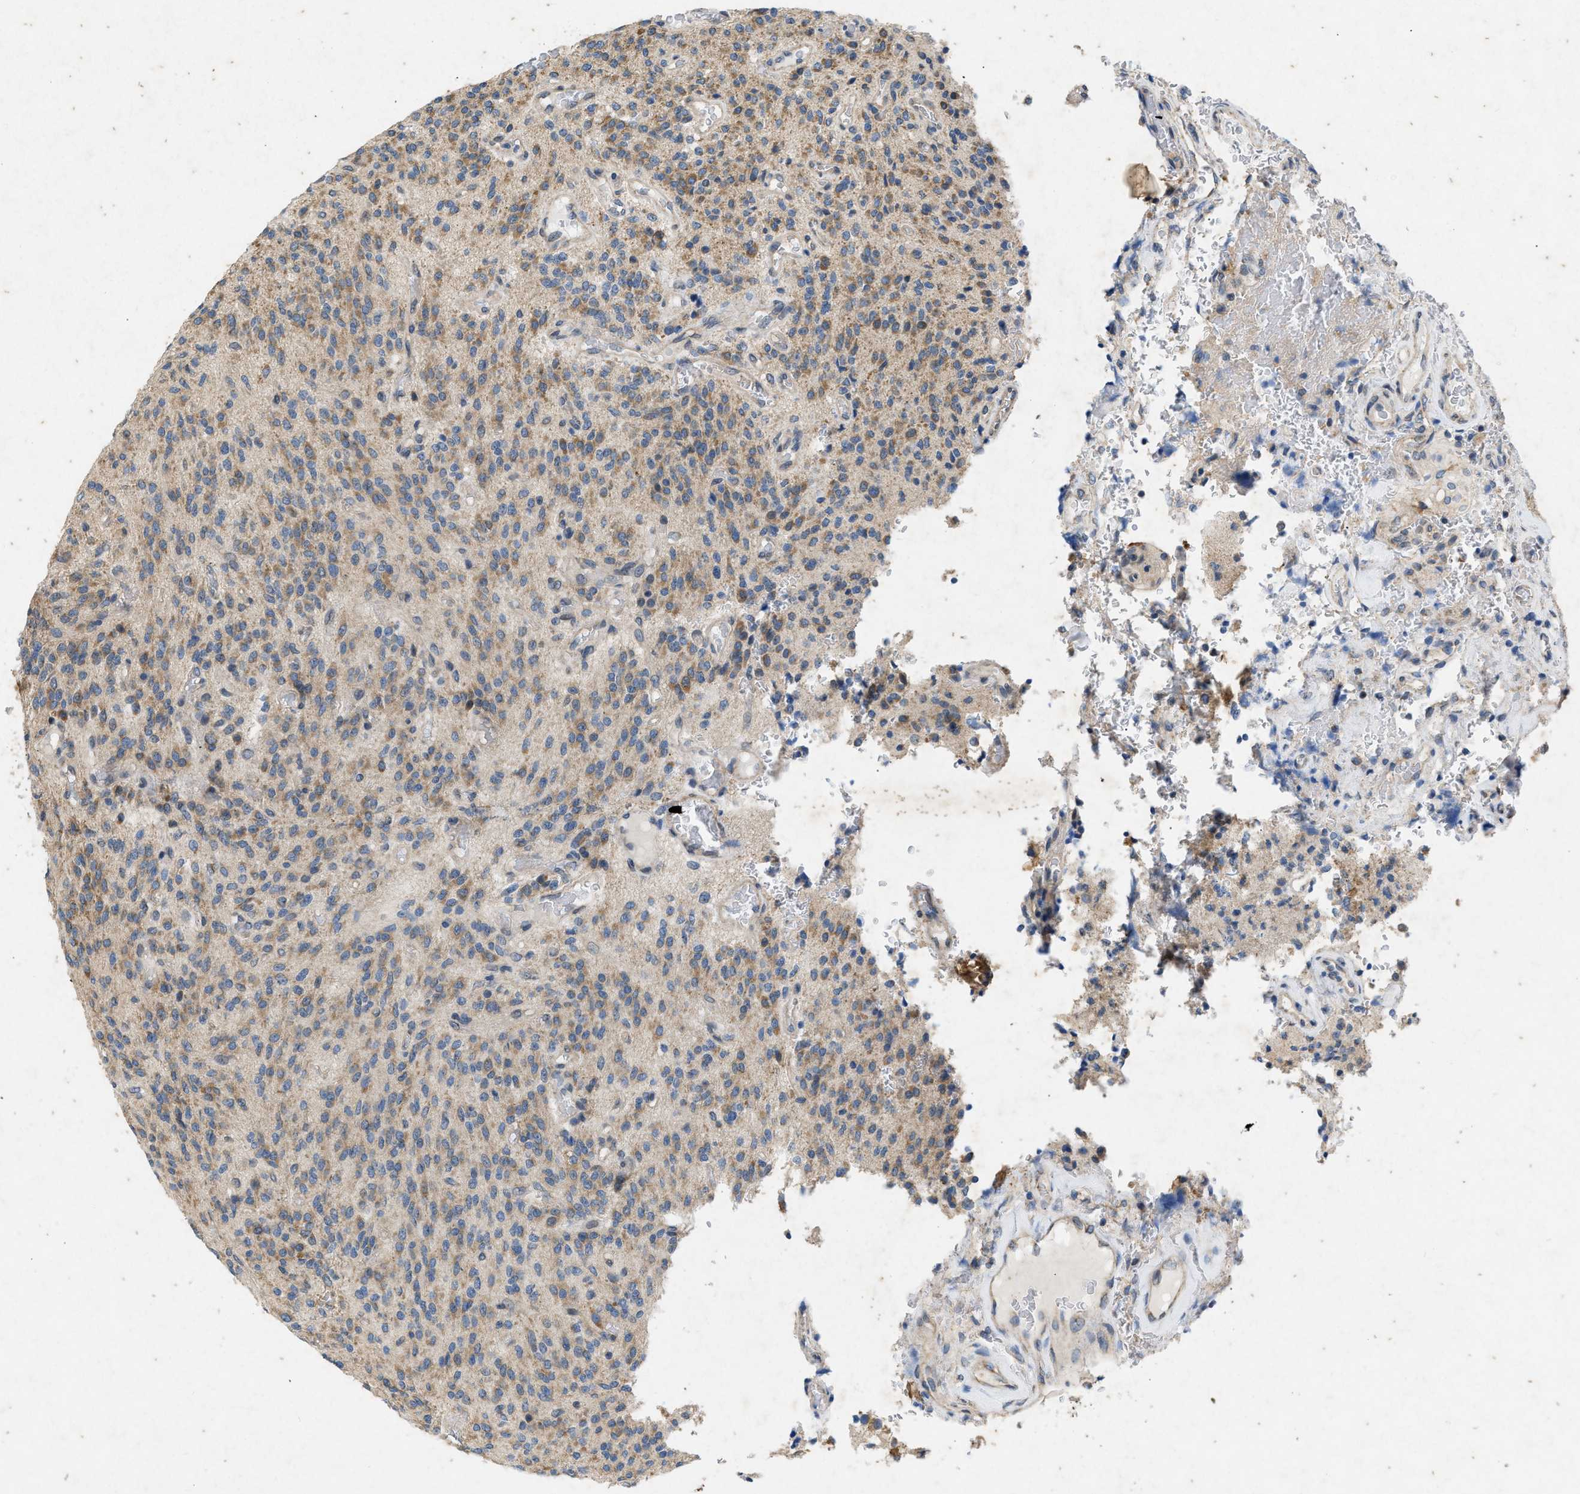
{"staining": {"intensity": "moderate", "quantity": "25%-75%", "location": "cytoplasmic/membranous"}, "tissue": "glioma", "cell_type": "Tumor cells", "image_type": "cancer", "snomed": [{"axis": "morphology", "description": "Glioma, malignant, High grade"}, {"axis": "topography", "description": "Brain"}], "caption": "Moderate cytoplasmic/membranous positivity for a protein is seen in about 25%-75% of tumor cells of high-grade glioma (malignant) using immunohistochemistry (IHC).", "gene": "PRKG2", "patient": {"sex": "male", "age": 34}}